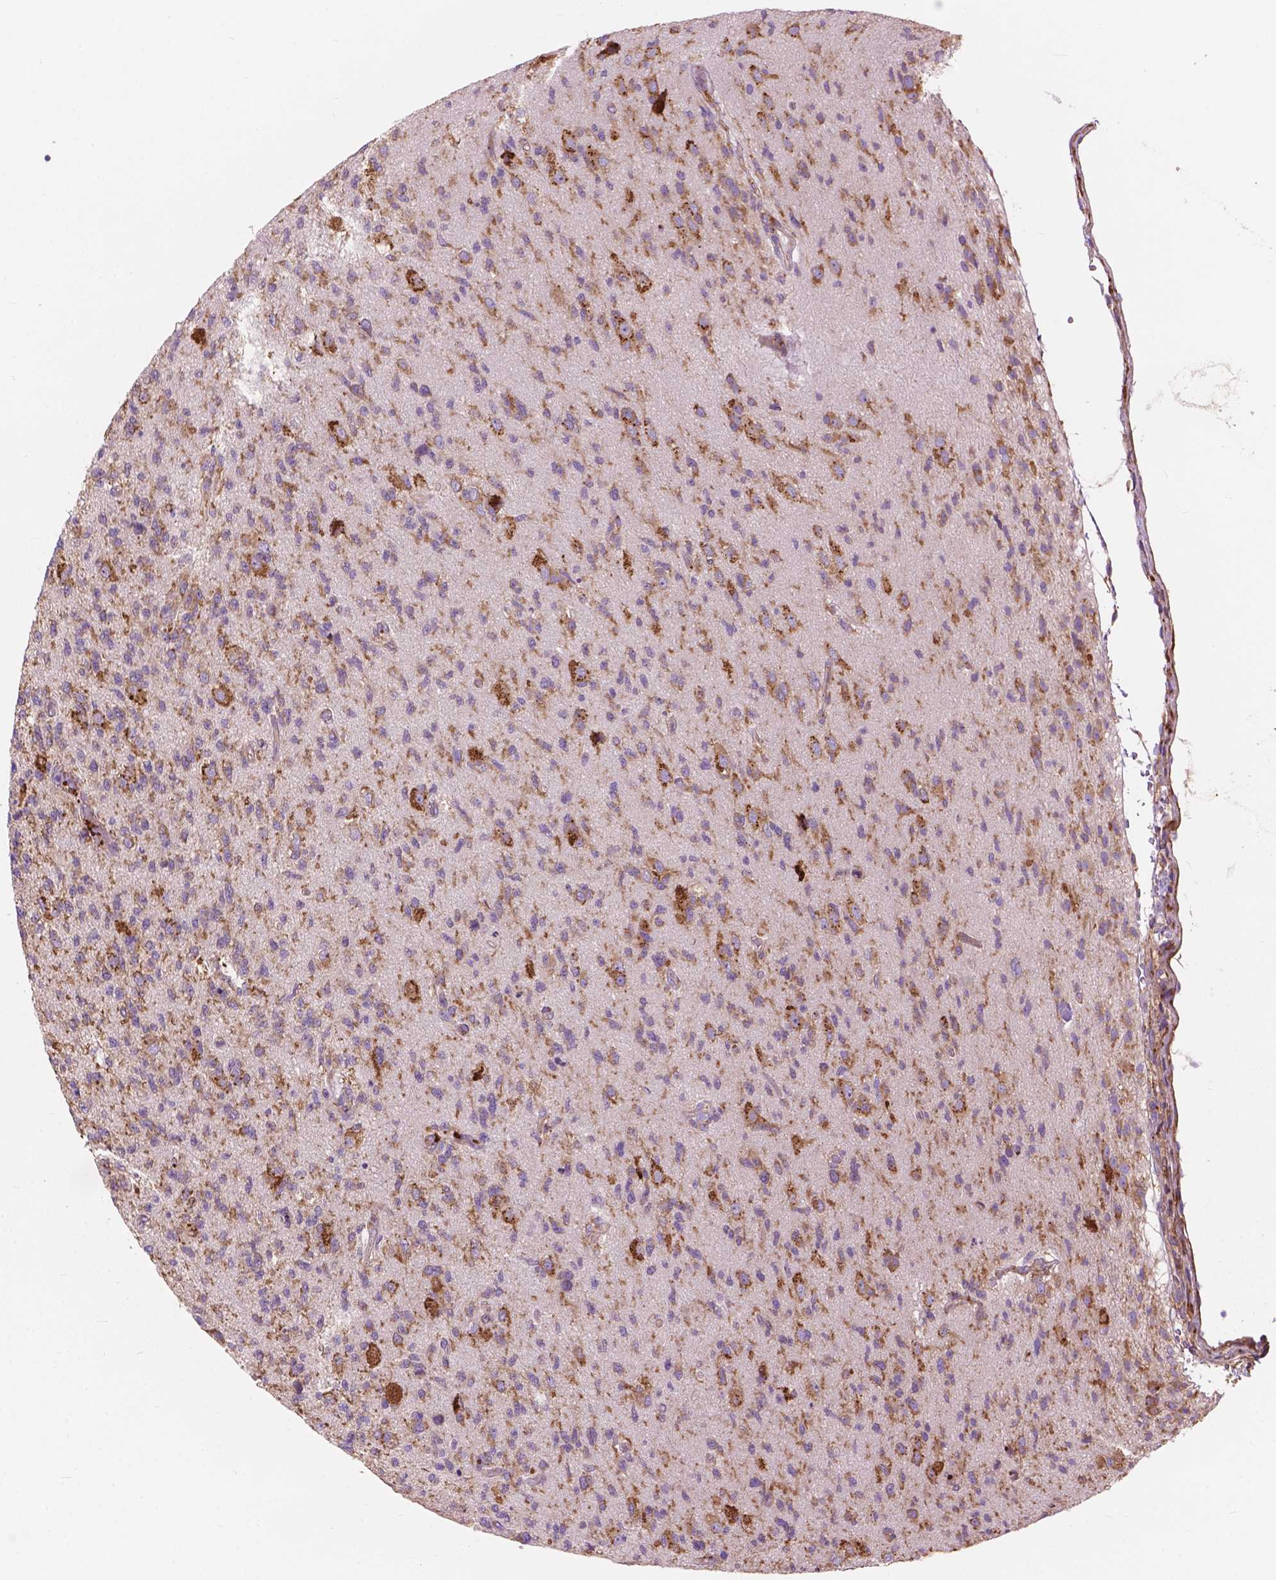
{"staining": {"intensity": "weak", "quantity": ">75%", "location": "cytoplasmic/membranous"}, "tissue": "glioma", "cell_type": "Tumor cells", "image_type": "cancer", "snomed": [{"axis": "morphology", "description": "Glioma, malignant, High grade"}, {"axis": "topography", "description": "Brain"}], "caption": "High-grade glioma (malignant) stained with a protein marker displays weak staining in tumor cells.", "gene": "RPL37A", "patient": {"sex": "male", "age": 56}}